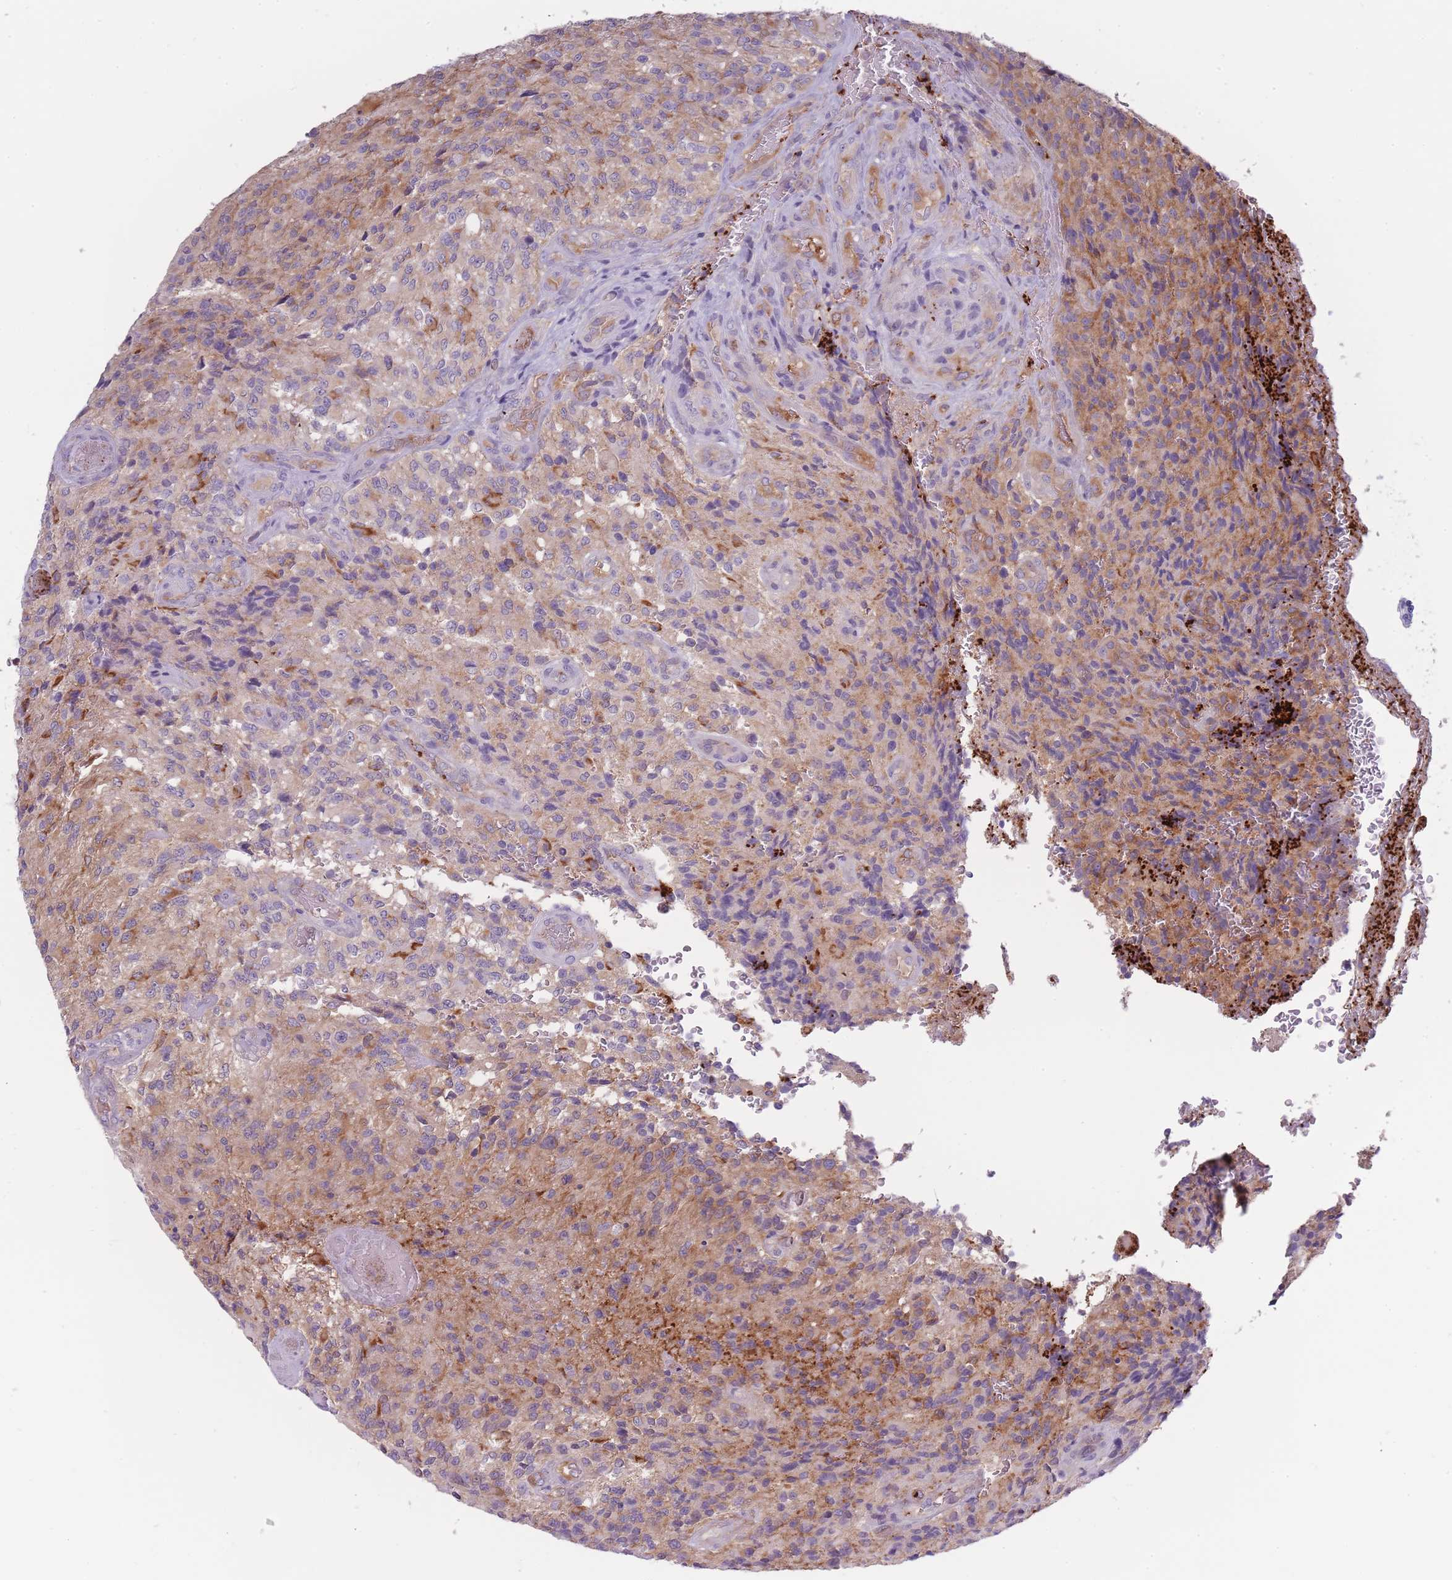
{"staining": {"intensity": "moderate", "quantity": "<25%", "location": "cytoplasmic/membranous"}, "tissue": "glioma", "cell_type": "Tumor cells", "image_type": "cancer", "snomed": [{"axis": "morphology", "description": "Normal tissue, NOS"}, {"axis": "morphology", "description": "Glioma, malignant, High grade"}, {"axis": "topography", "description": "Cerebral cortex"}], "caption": "Immunohistochemistry micrograph of neoplastic tissue: glioma stained using immunohistochemistry (IHC) reveals low levels of moderate protein expression localized specifically in the cytoplasmic/membranous of tumor cells, appearing as a cytoplasmic/membranous brown color.", "gene": "NDST2", "patient": {"sex": "male", "age": 56}}